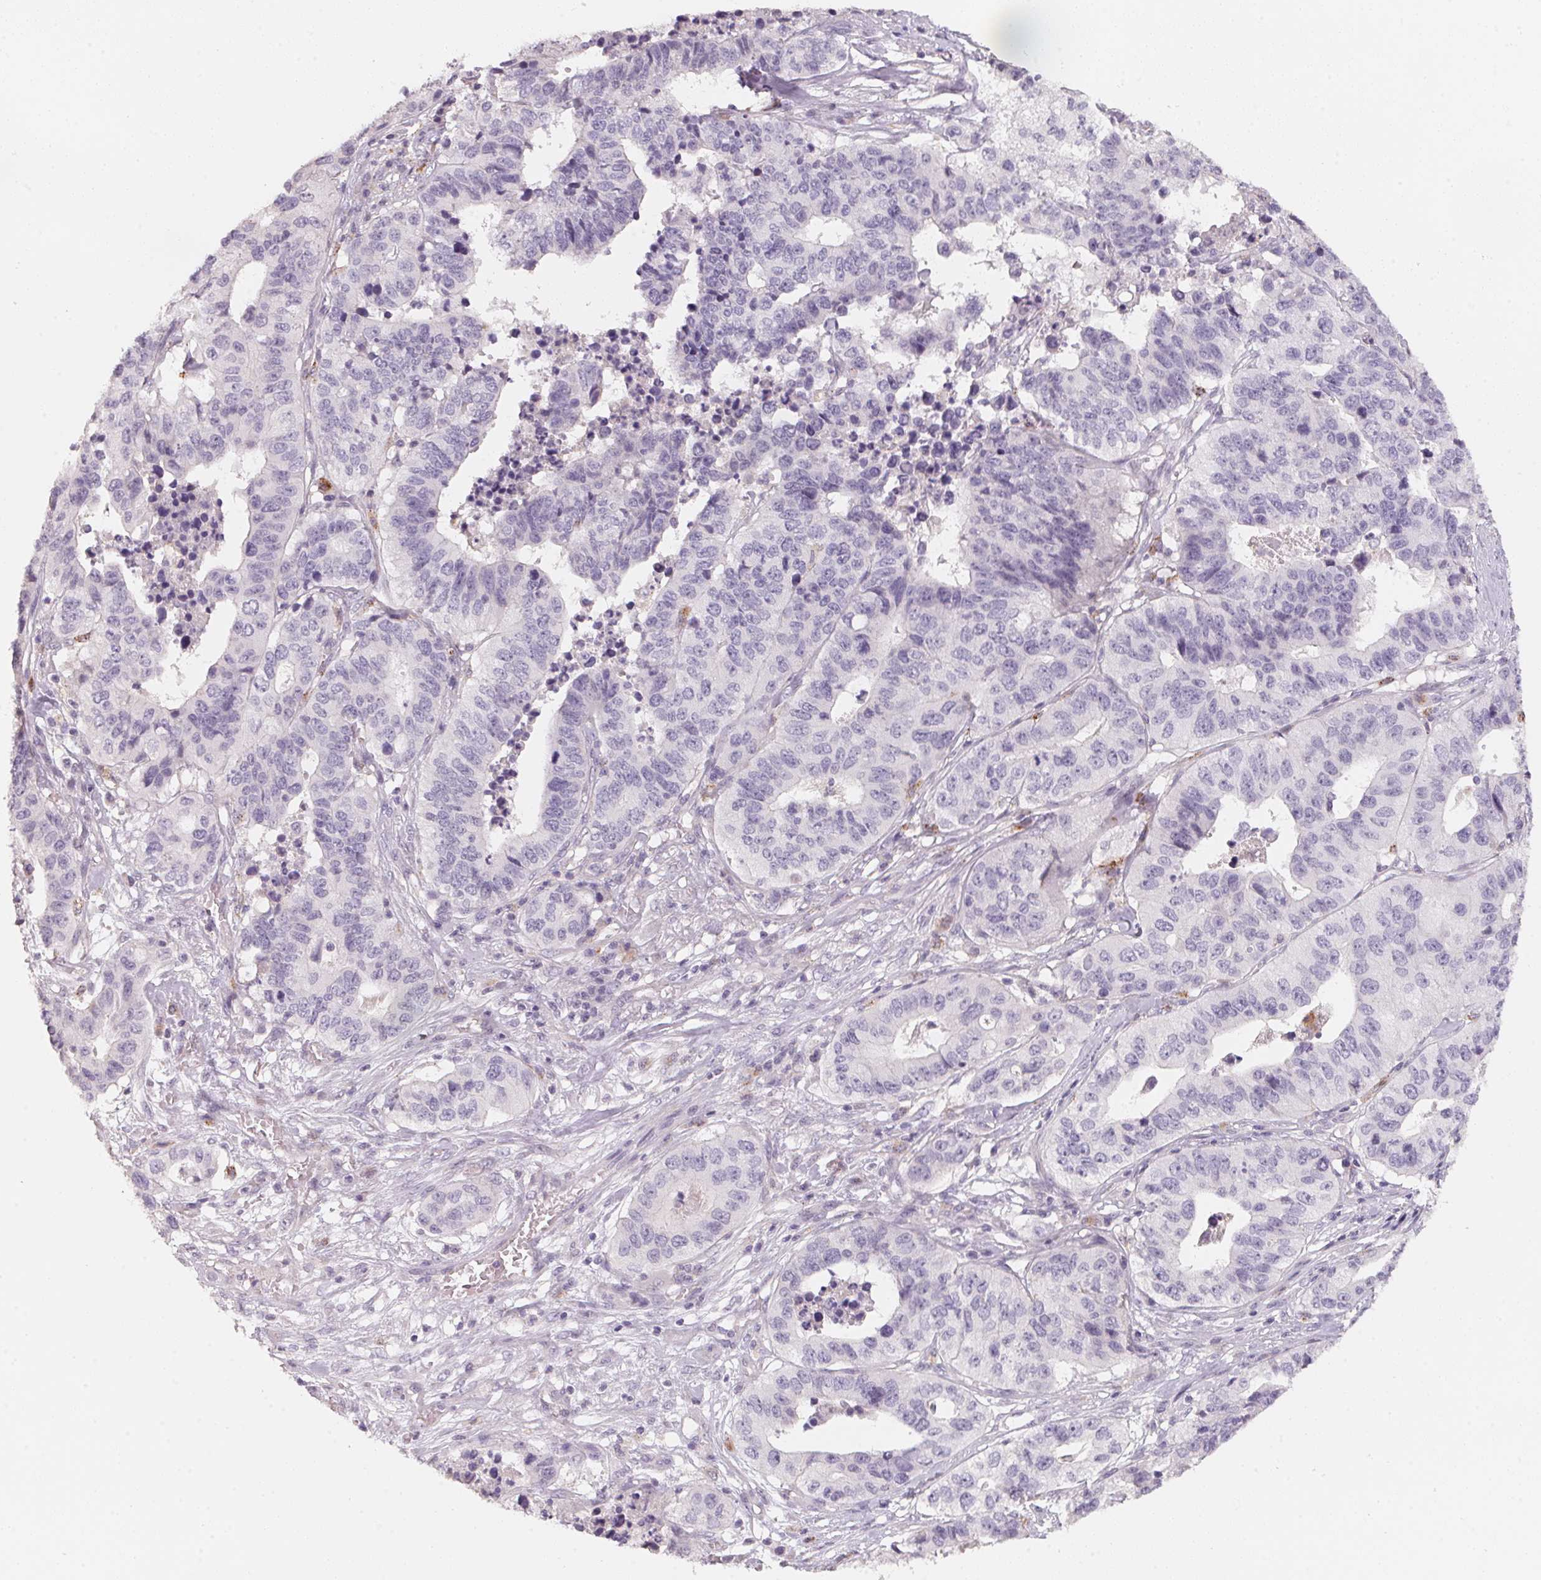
{"staining": {"intensity": "negative", "quantity": "none", "location": "none"}, "tissue": "stomach cancer", "cell_type": "Tumor cells", "image_type": "cancer", "snomed": [{"axis": "morphology", "description": "Adenocarcinoma, NOS"}, {"axis": "topography", "description": "Stomach, upper"}], "caption": "Immunohistochemistry (IHC) photomicrograph of neoplastic tissue: stomach cancer (adenocarcinoma) stained with DAB reveals no significant protein staining in tumor cells. Nuclei are stained in blue.", "gene": "TREH", "patient": {"sex": "female", "age": 67}}